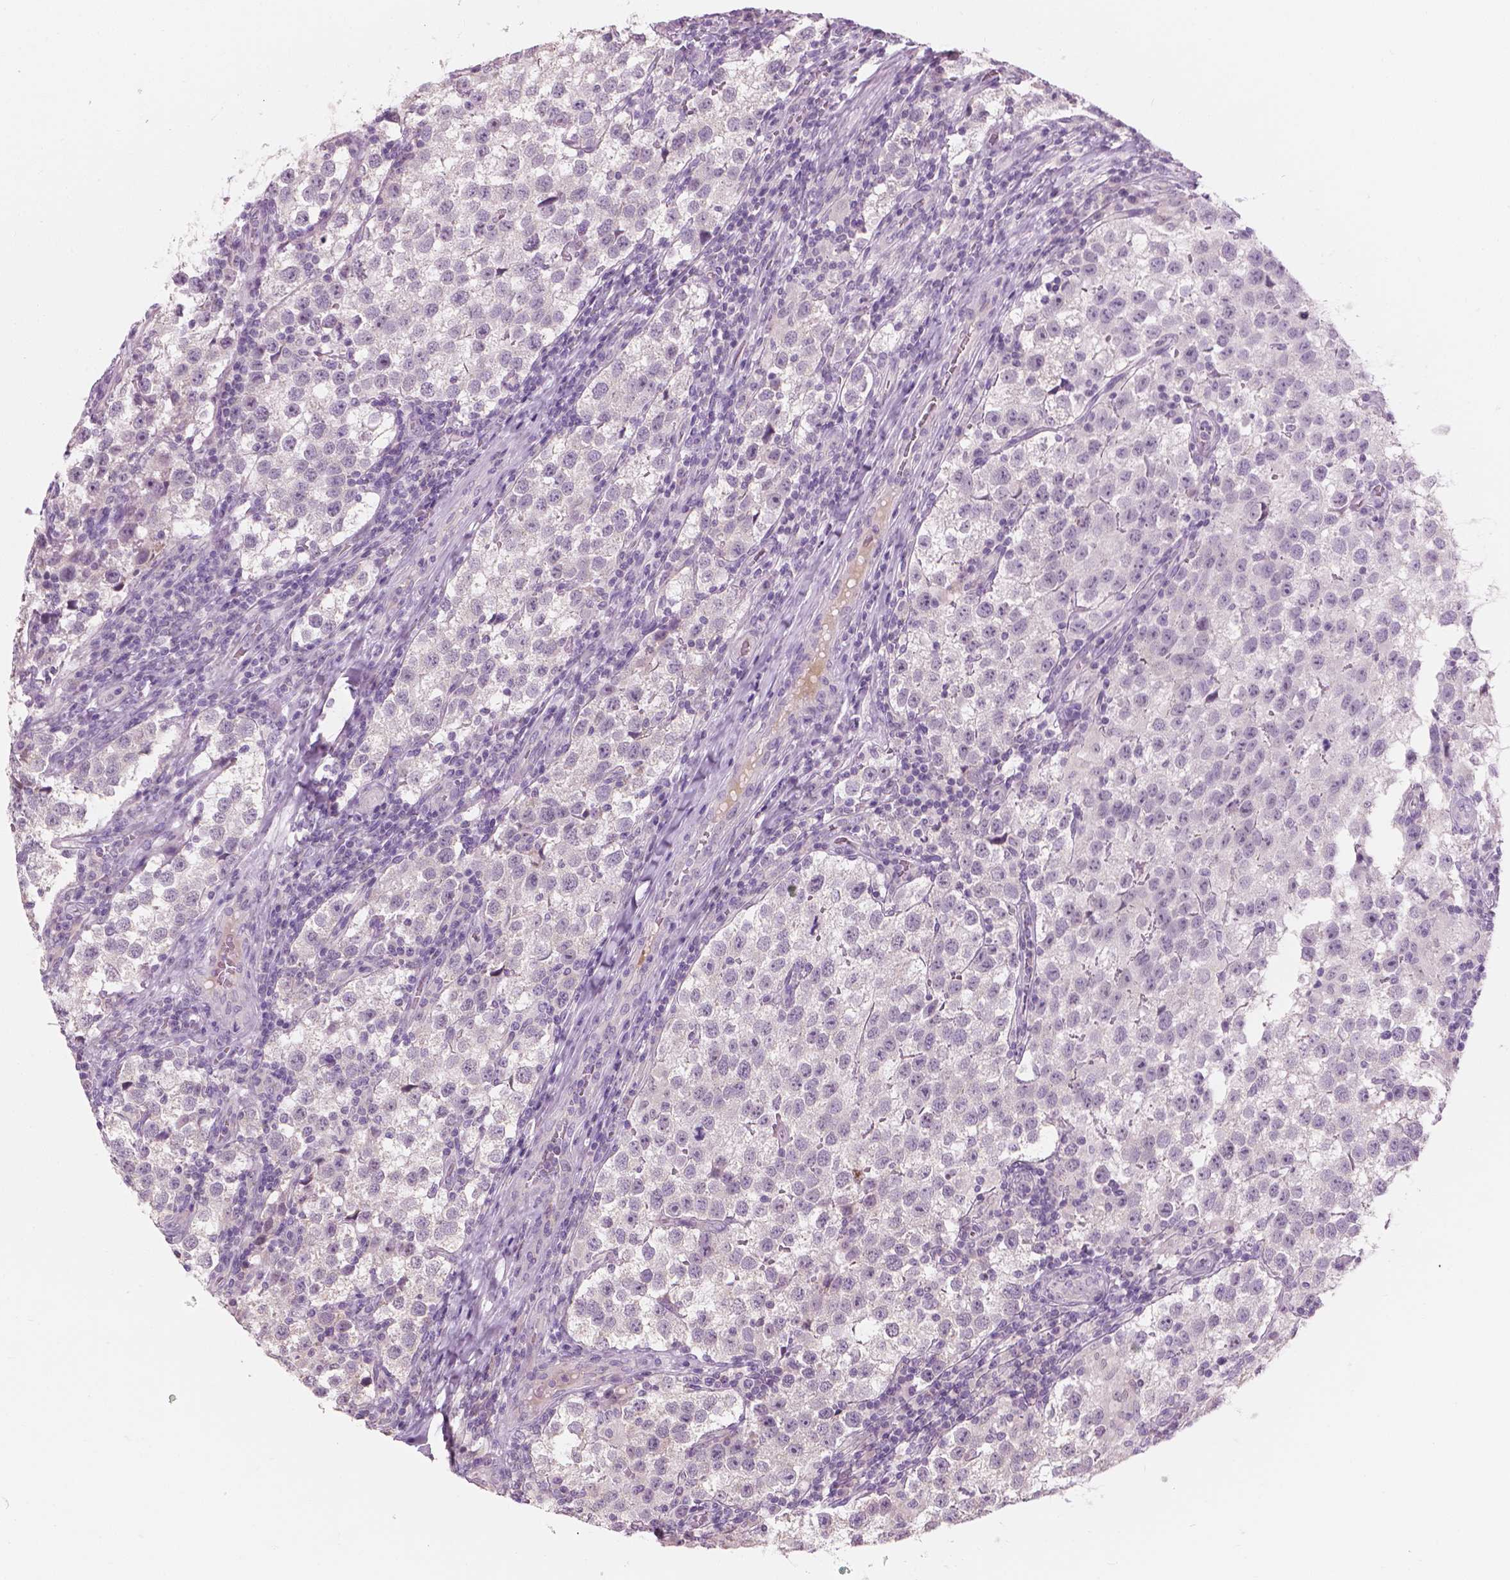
{"staining": {"intensity": "negative", "quantity": "none", "location": "none"}, "tissue": "testis cancer", "cell_type": "Tumor cells", "image_type": "cancer", "snomed": [{"axis": "morphology", "description": "Seminoma, NOS"}, {"axis": "topography", "description": "Testis"}], "caption": "This is a micrograph of IHC staining of testis cancer, which shows no staining in tumor cells.", "gene": "CFAP126", "patient": {"sex": "male", "age": 37}}